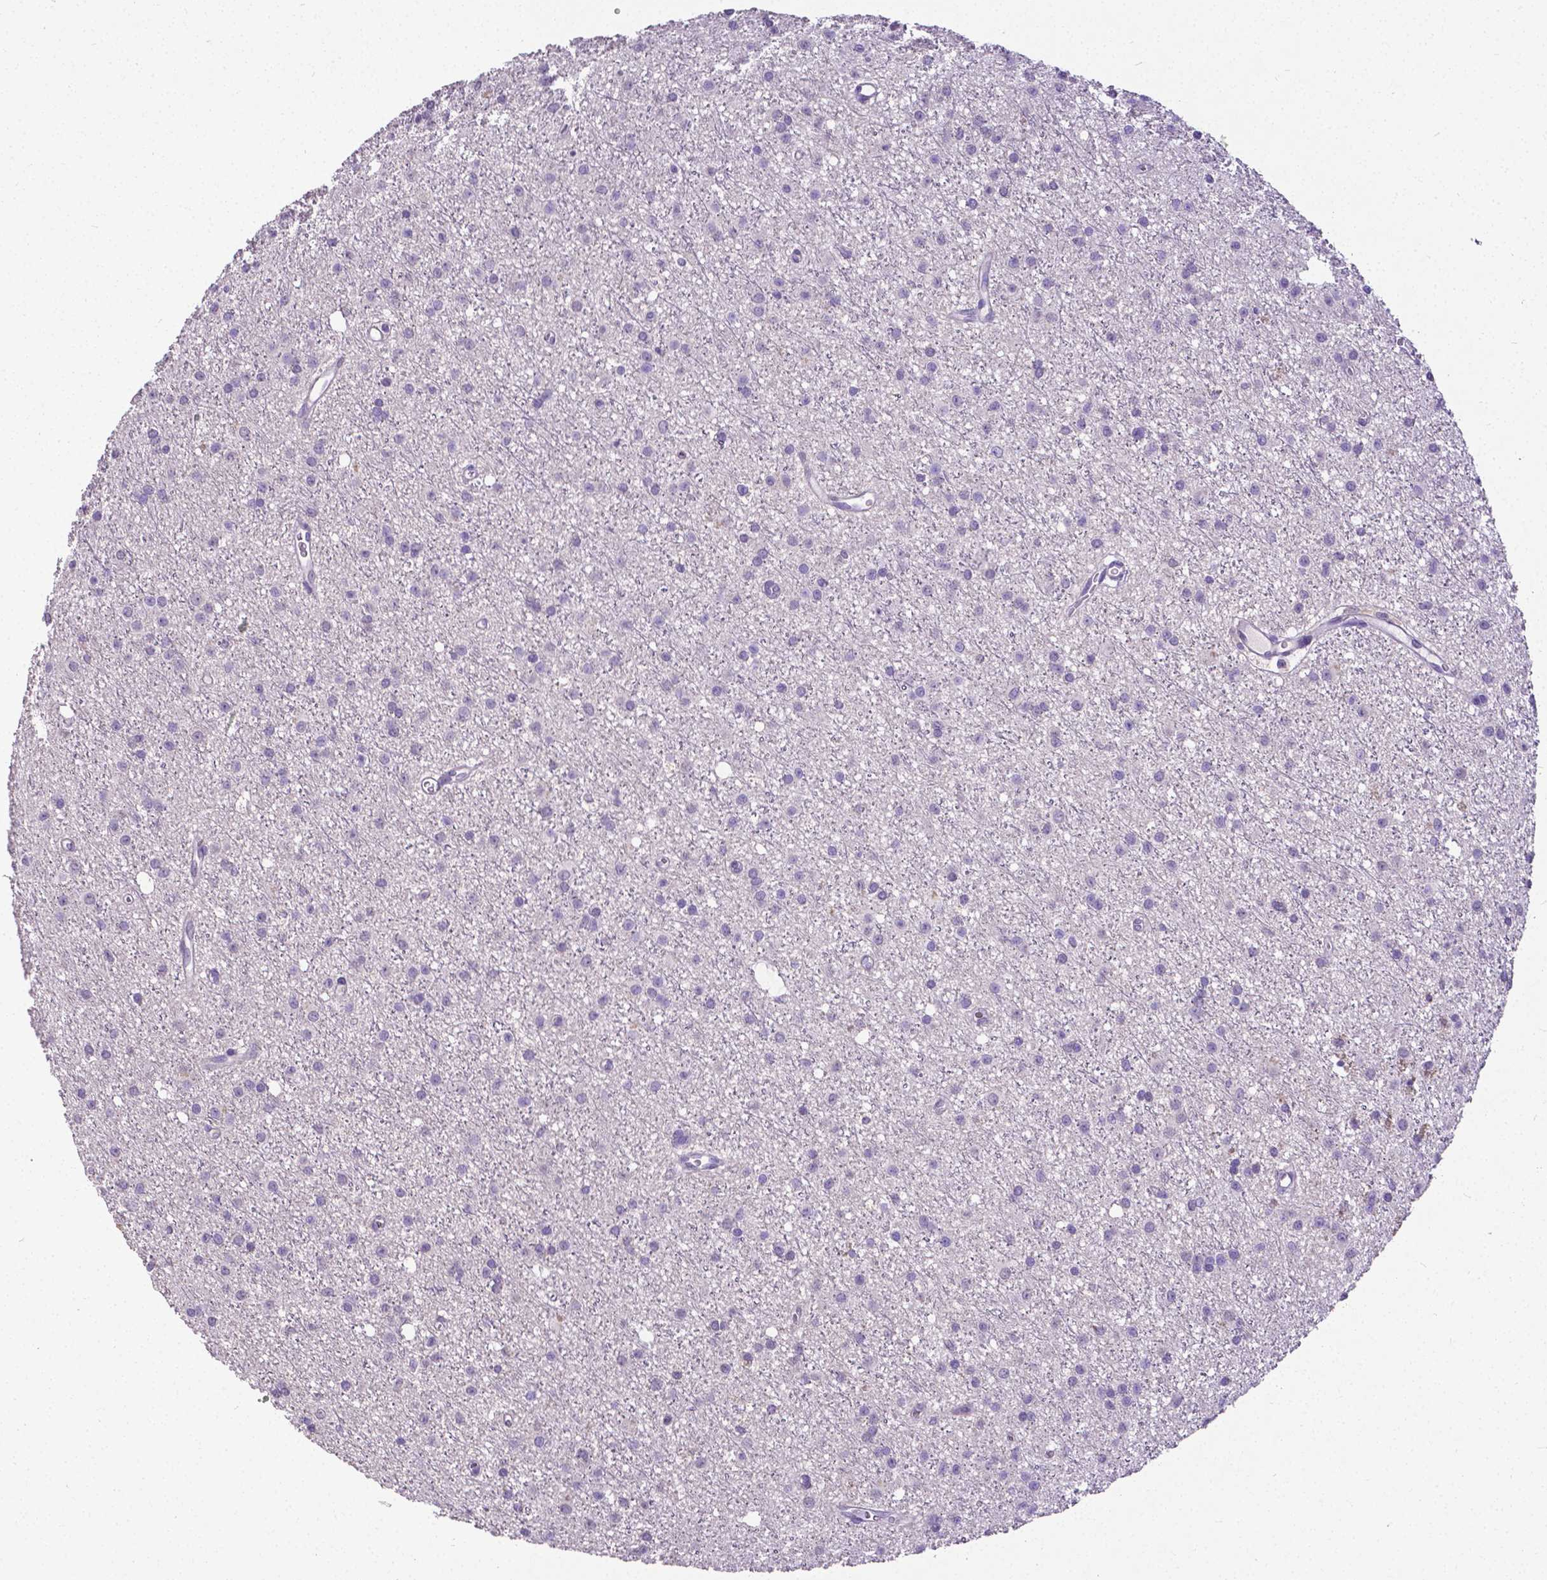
{"staining": {"intensity": "negative", "quantity": "none", "location": "none"}, "tissue": "glioma", "cell_type": "Tumor cells", "image_type": "cancer", "snomed": [{"axis": "morphology", "description": "Glioma, malignant, Low grade"}, {"axis": "topography", "description": "Brain"}], "caption": "DAB (3,3'-diaminobenzidine) immunohistochemical staining of malignant low-grade glioma displays no significant staining in tumor cells. (Immunohistochemistry, brightfield microscopy, high magnification).", "gene": "CD4", "patient": {"sex": "male", "age": 27}}